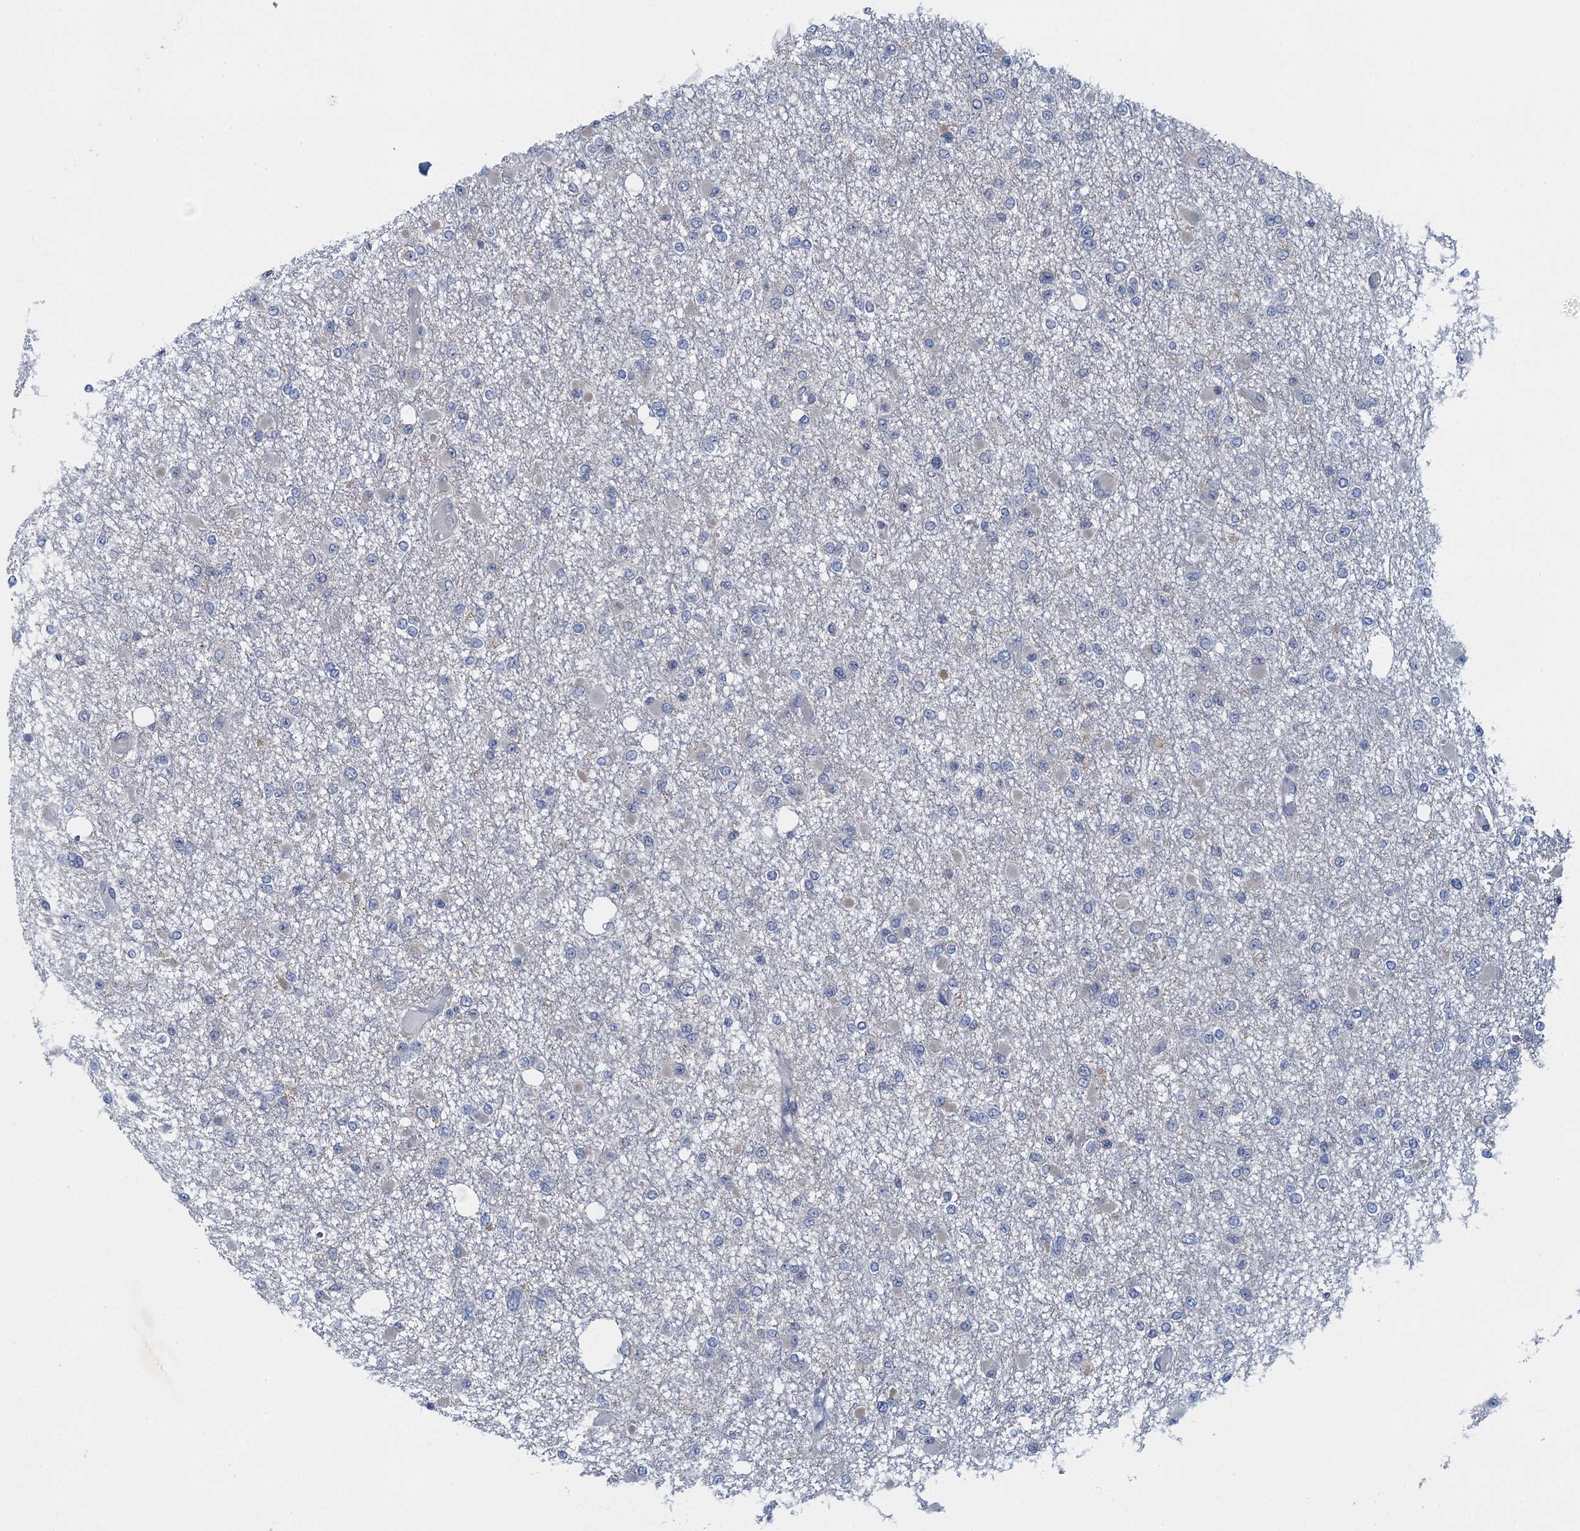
{"staining": {"intensity": "negative", "quantity": "none", "location": "none"}, "tissue": "glioma", "cell_type": "Tumor cells", "image_type": "cancer", "snomed": [{"axis": "morphology", "description": "Glioma, malignant, Low grade"}, {"axis": "topography", "description": "Brain"}], "caption": "Malignant glioma (low-grade) stained for a protein using IHC exhibits no positivity tumor cells.", "gene": "NCKAP1L", "patient": {"sex": "female", "age": 22}}